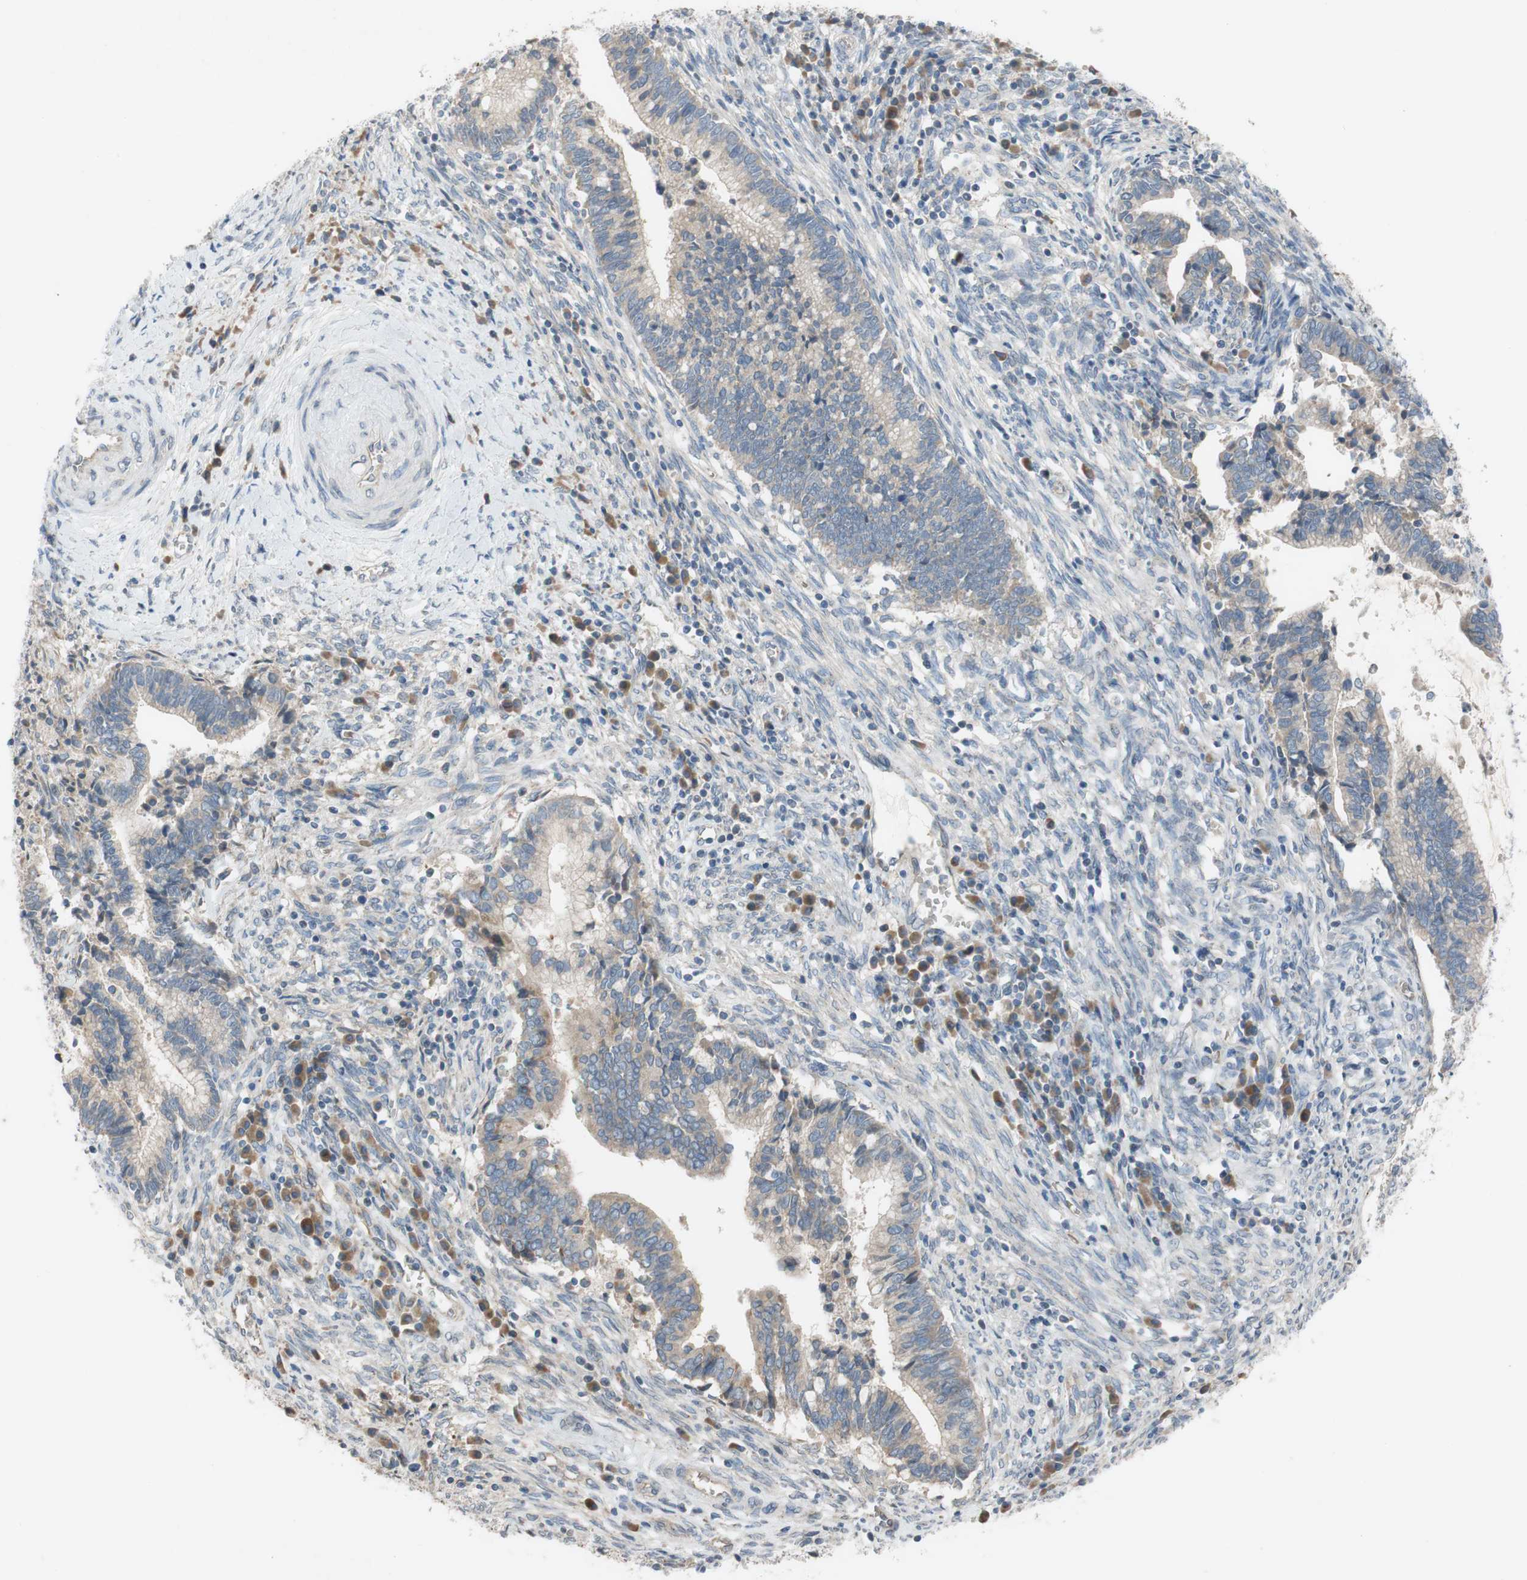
{"staining": {"intensity": "weak", "quantity": ">75%", "location": "cytoplasmic/membranous"}, "tissue": "cervical cancer", "cell_type": "Tumor cells", "image_type": "cancer", "snomed": [{"axis": "morphology", "description": "Adenocarcinoma, NOS"}, {"axis": "topography", "description": "Cervix"}], "caption": "Adenocarcinoma (cervical) stained with immunohistochemistry (IHC) demonstrates weak cytoplasmic/membranous staining in approximately >75% of tumor cells.", "gene": "ADD2", "patient": {"sex": "female", "age": 44}}